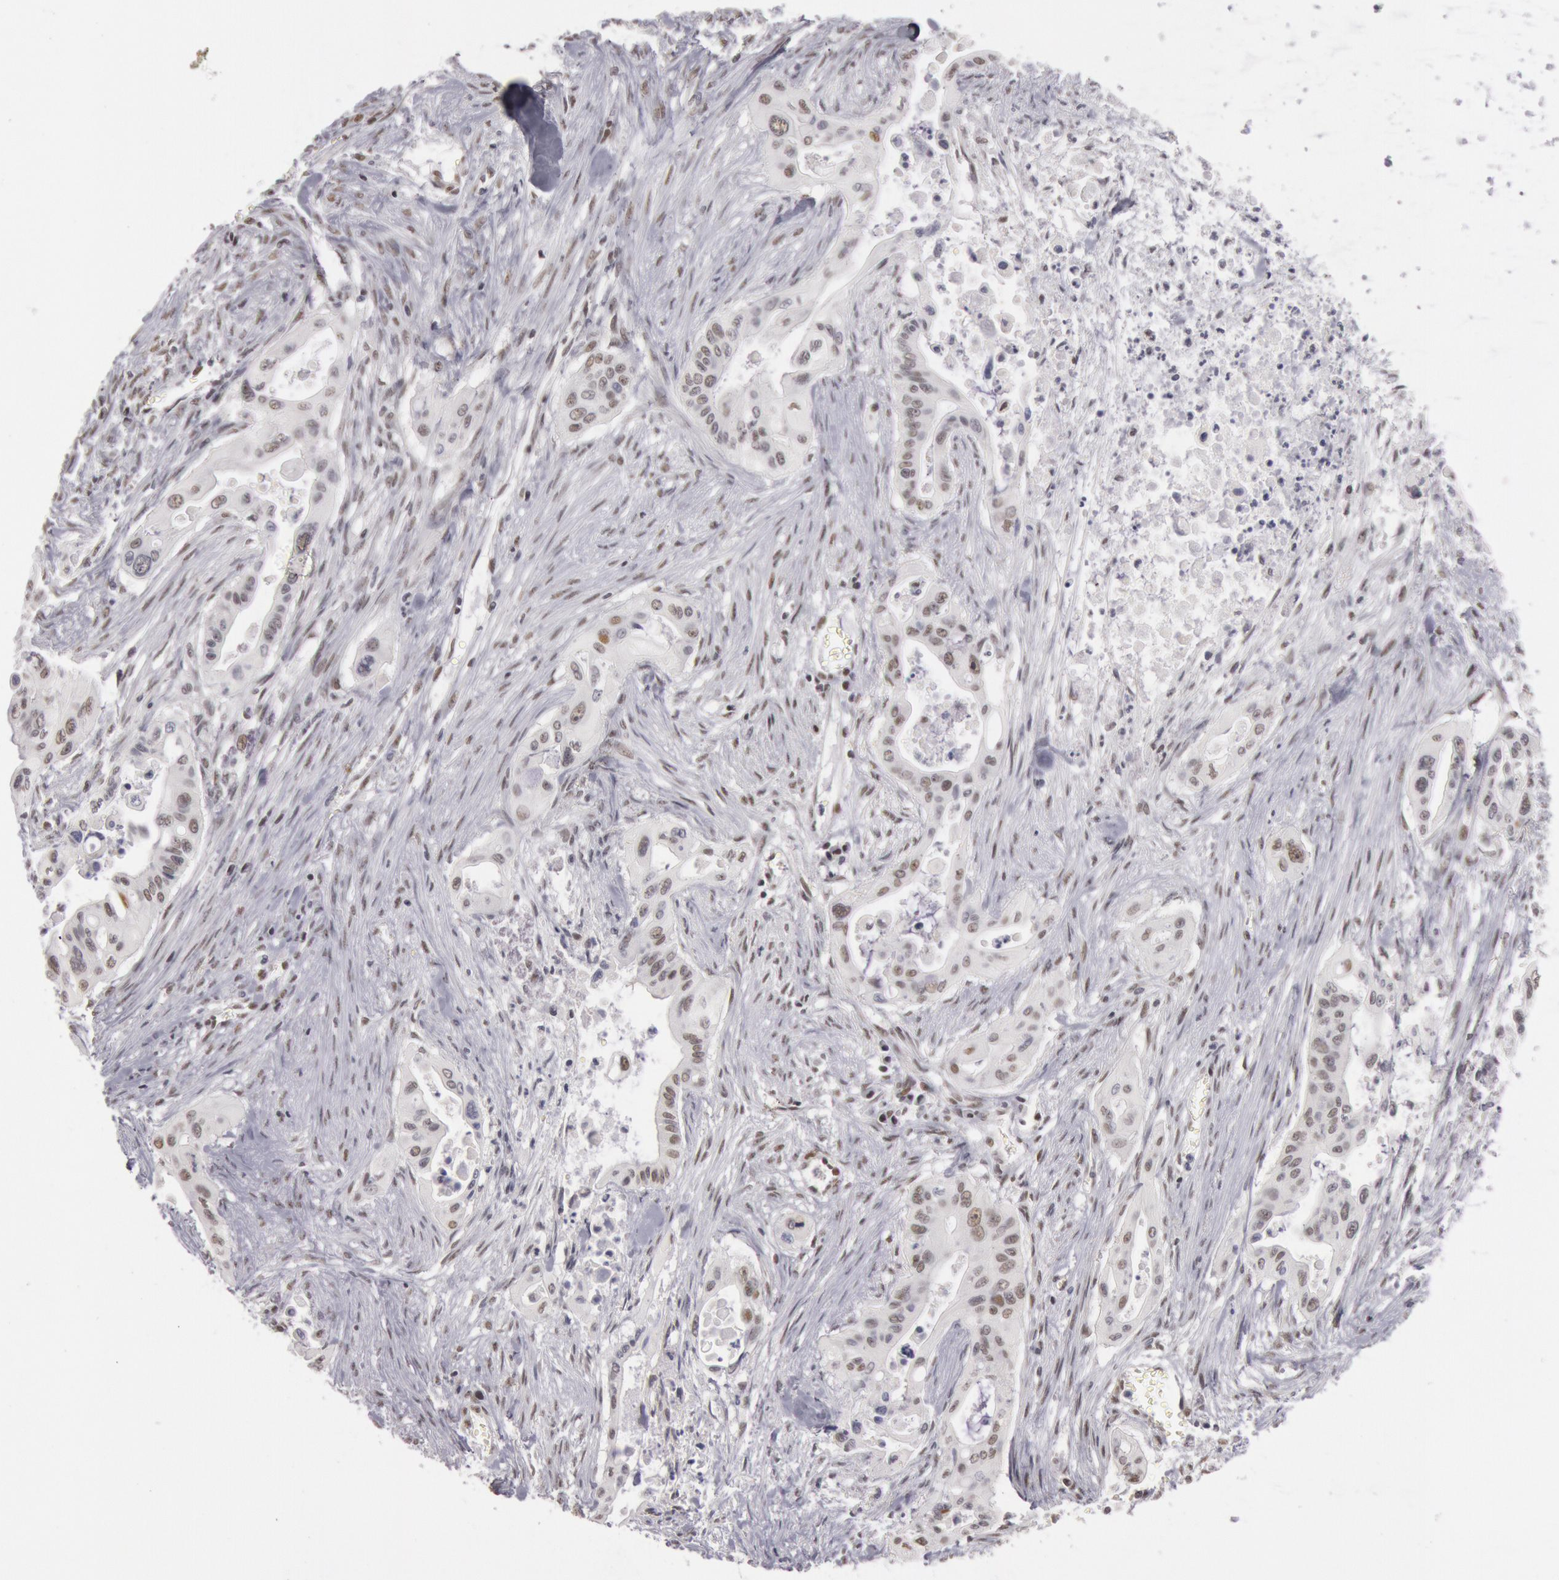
{"staining": {"intensity": "moderate", "quantity": "25%-75%", "location": "nuclear"}, "tissue": "pancreatic cancer", "cell_type": "Tumor cells", "image_type": "cancer", "snomed": [{"axis": "morphology", "description": "Adenocarcinoma, NOS"}, {"axis": "topography", "description": "Pancreas"}], "caption": "Approximately 25%-75% of tumor cells in human pancreatic cancer display moderate nuclear protein positivity as visualized by brown immunohistochemical staining.", "gene": "ESS2", "patient": {"sex": "male", "age": 77}}